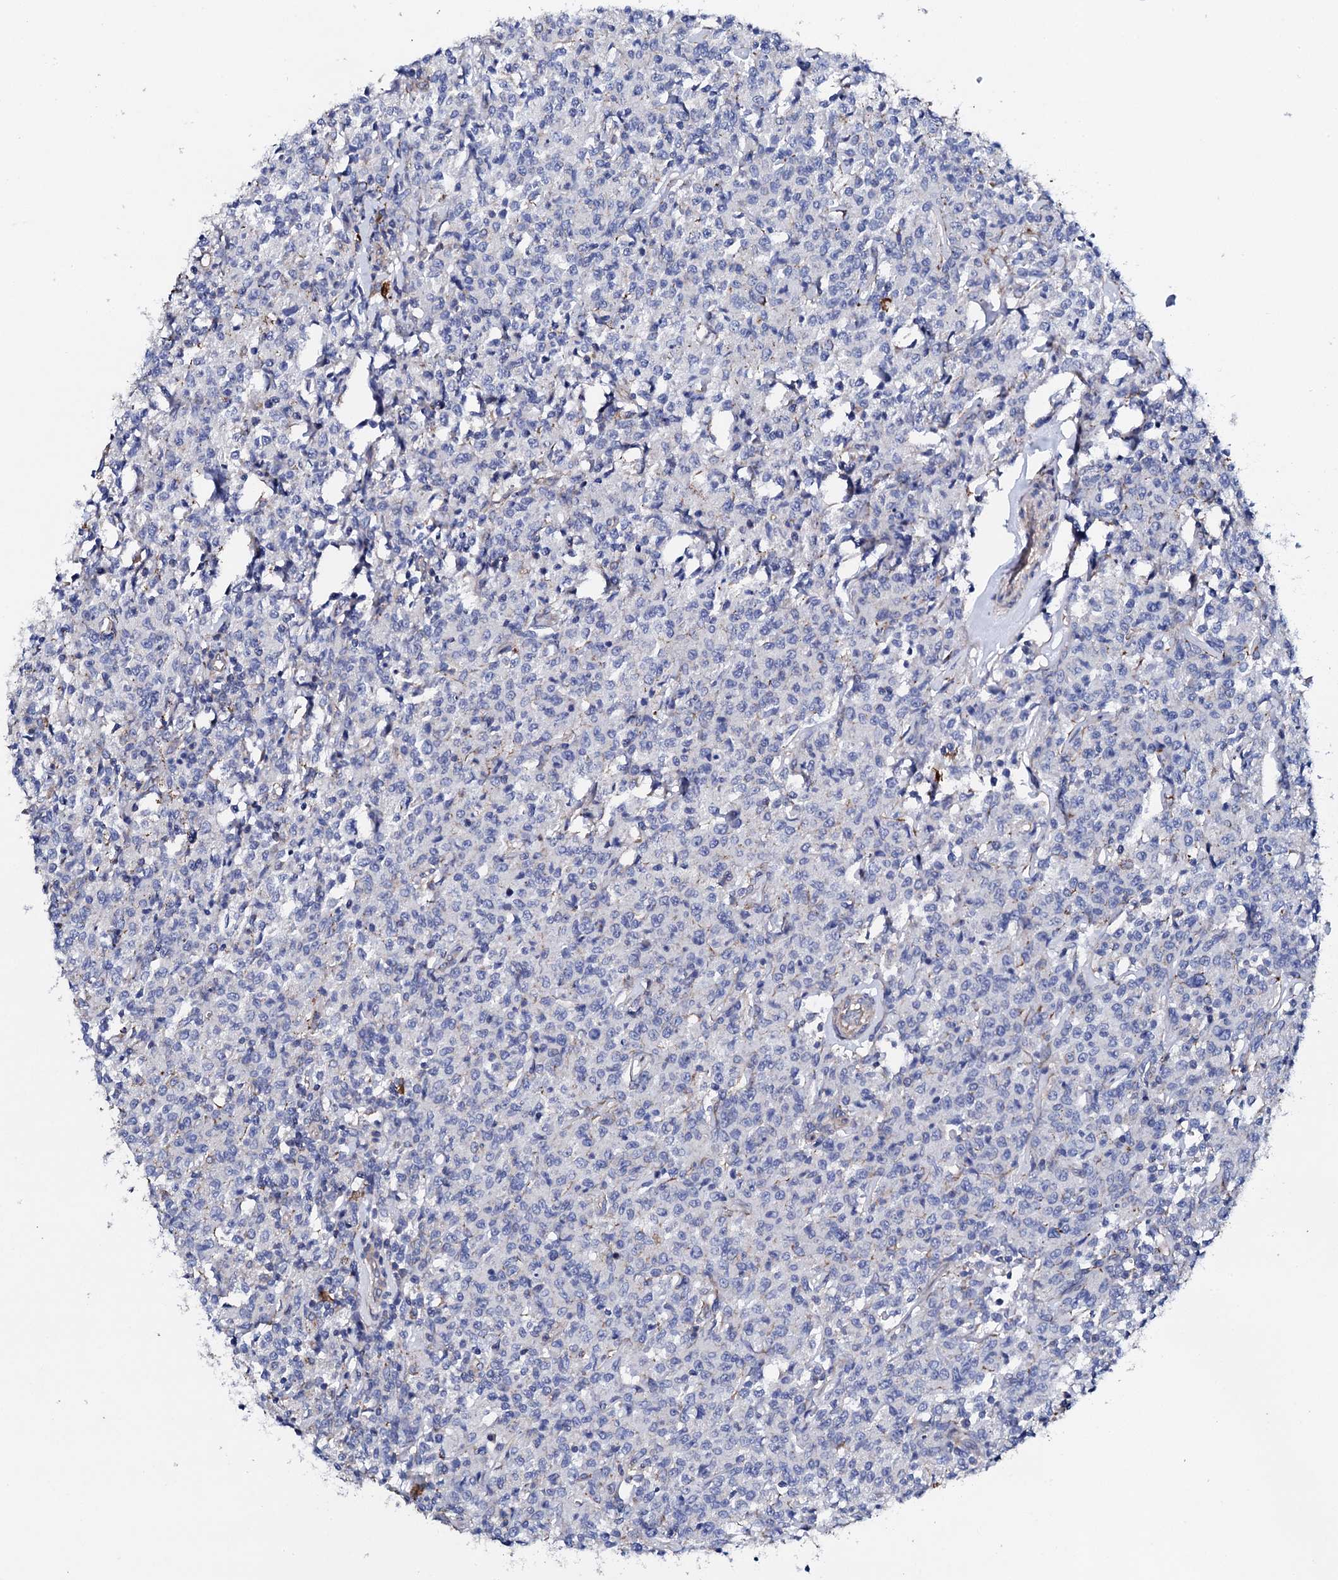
{"staining": {"intensity": "negative", "quantity": "none", "location": "none"}, "tissue": "lymphoma", "cell_type": "Tumor cells", "image_type": "cancer", "snomed": [{"axis": "morphology", "description": "Malignant lymphoma, non-Hodgkin's type, Low grade"}, {"axis": "topography", "description": "Small intestine"}], "caption": "Tumor cells show no significant staining in low-grade malignant lymphoma, non-Hodgkin's type. The staining is performed using DAB (3,3'-diaminobenzidine) brown chromogen with nuclei counter-stained in using hematoxylin.", "gene": "KLHL32", "patient": {"sex": "female", "age": 59}}